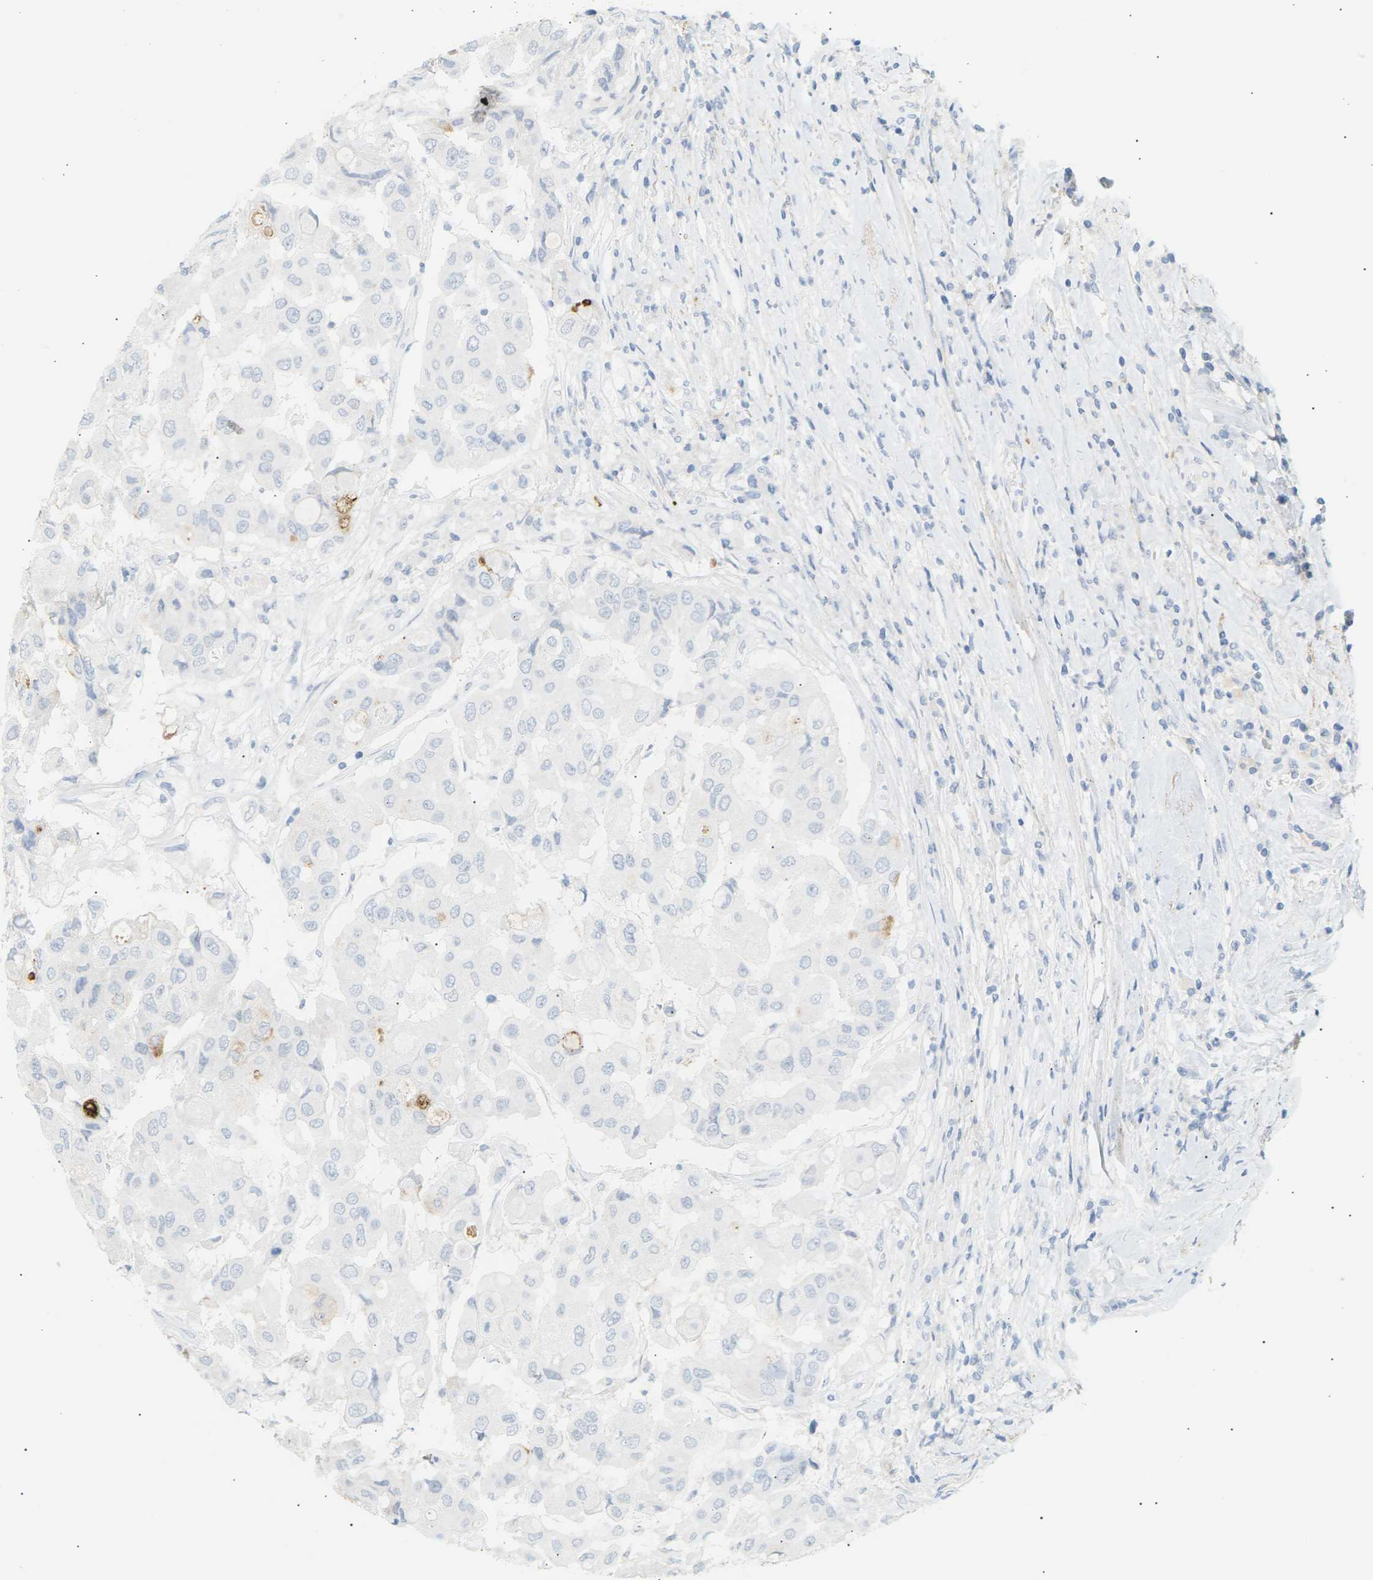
{"staining": {"intensity": "negative", "quantity": "none", "location": "none"}, "tissue": "breast cancer", "cell_type": "Tumor cells", "image_type": "cancer", "snomed": [{"axis": "morphology", "description": "Duct carcinoma"}, {"axis": "topography", "description": "Breast"}], "caption": "Tumor cells show no significant protein expression in breast infiltrating ductal carcinoma. (DAB IHC with hematoxylin counter stain).", "gene": "CLU", "patient": {"sex": "female", "age": 27}}